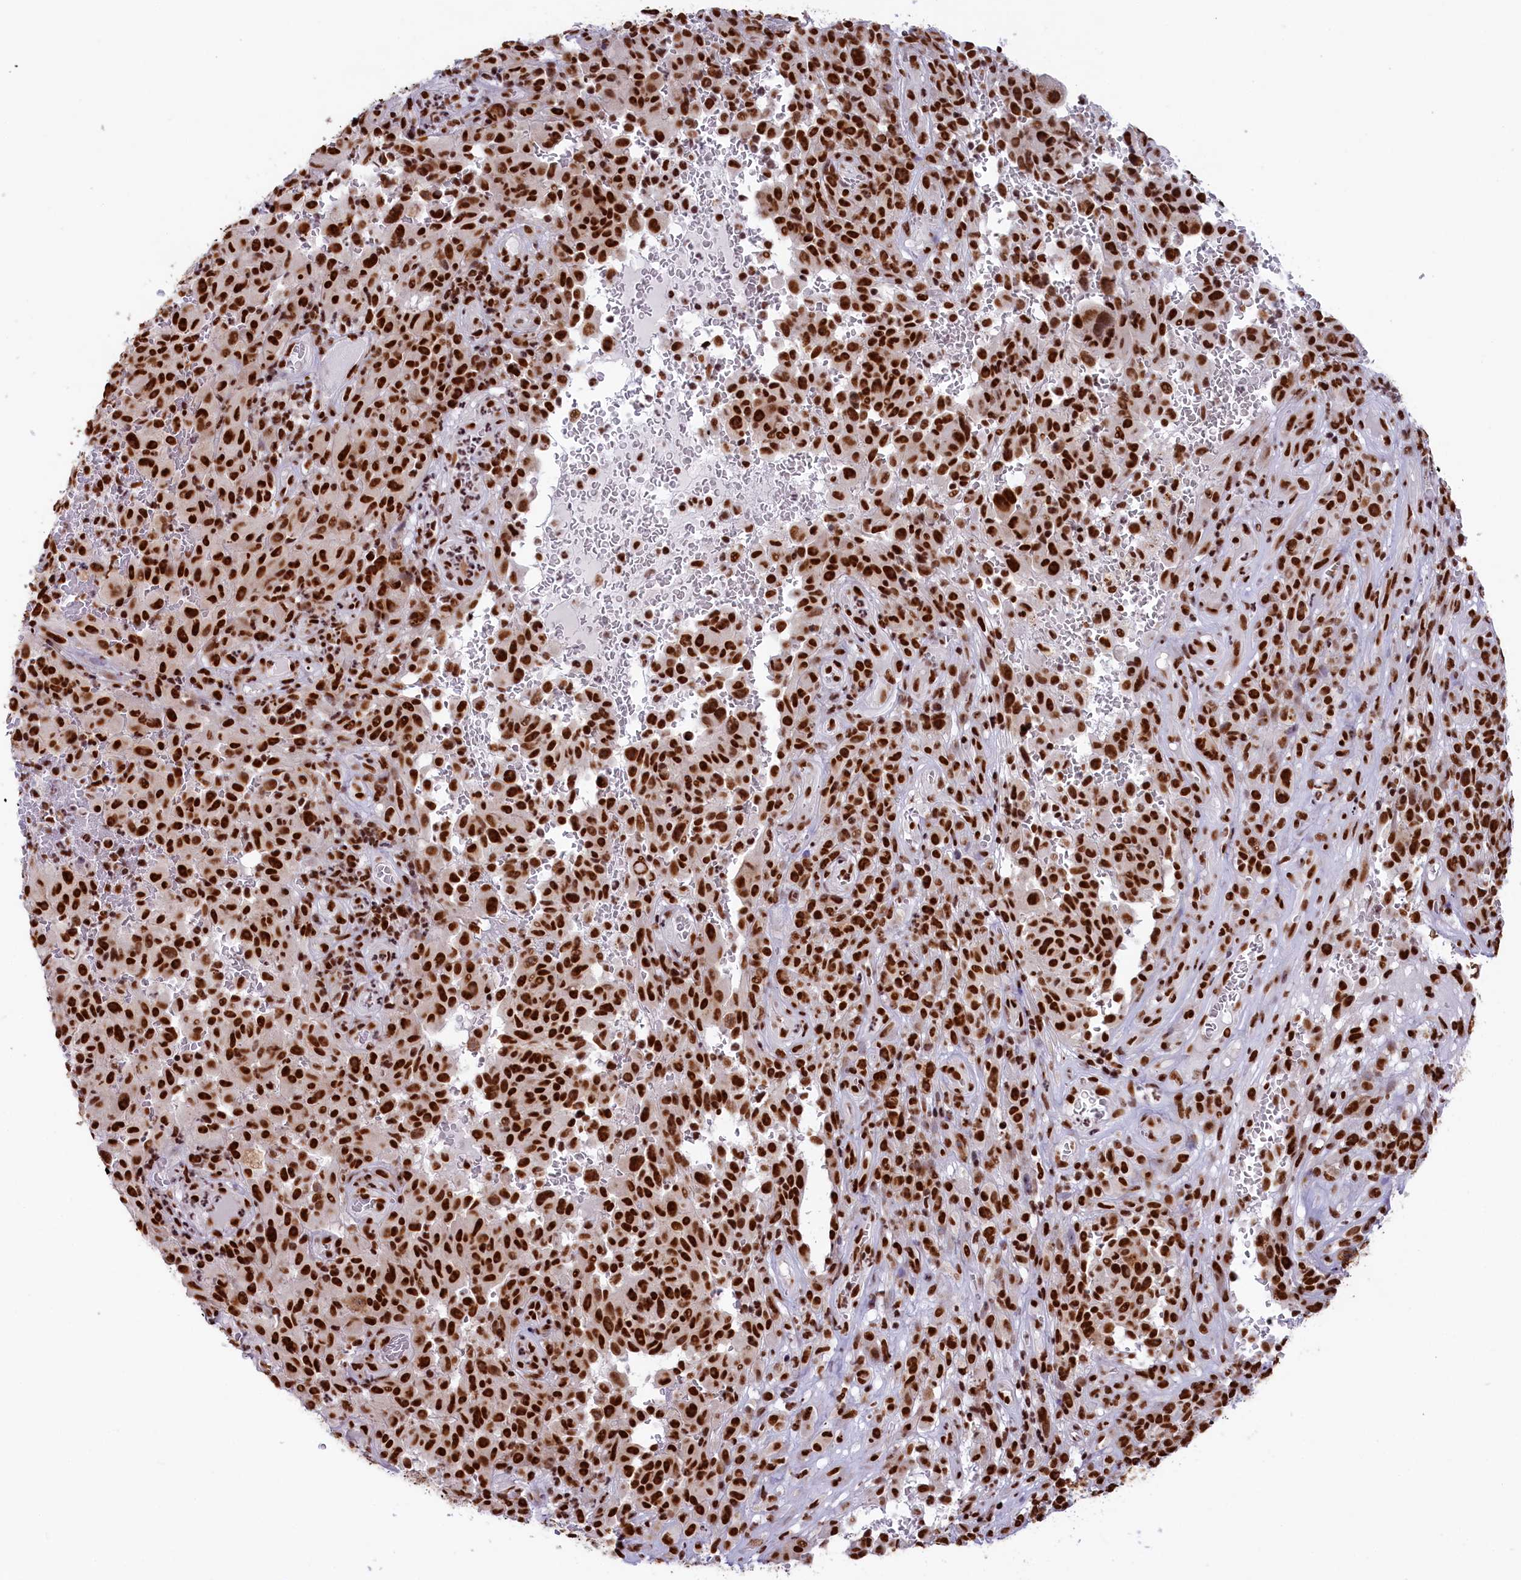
{"staining": {"intensity": "strong", "quantity": ">75%", "location": "nuclear"}, "tissue": "melanoma", "cell_type": "Tumor cells", "image_type": "cancer", "snomed": [{"axis": "morphology", "description": "Malignant melanoma, NOS"}, {"axis": "topography", "description": "Skin"}], "caption": "Human melanoma stained with a brown dye reveals strong nuclear positive expression in about >75% of tumor cells.", "gene": "SNRNP70", "patient": {"sex": "female", "age": 82}}